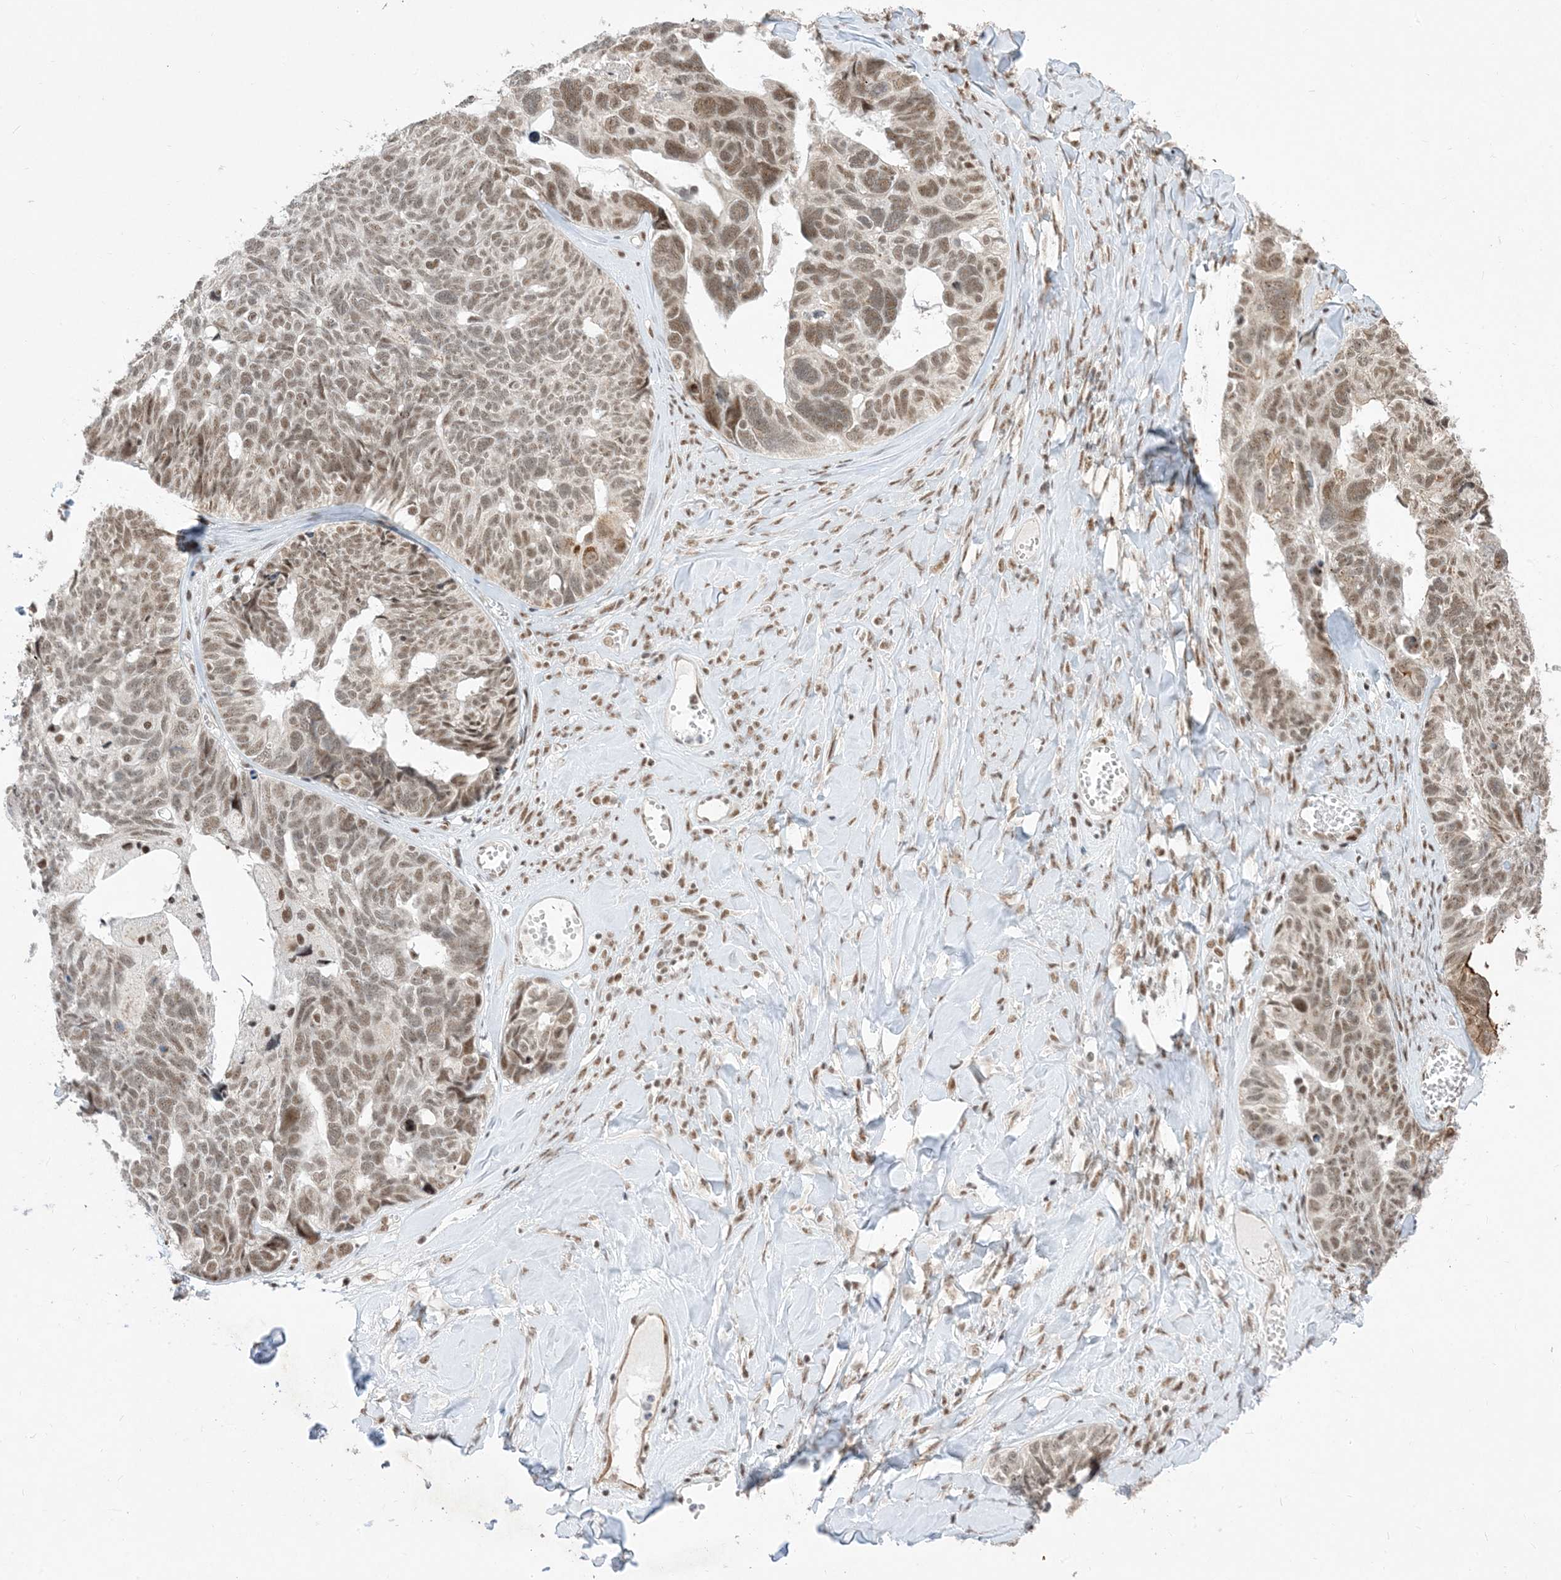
{"staining": {"intensity": "moderate", "quantity": ">75%", "location": "nuclear"}, "tissue": "ovarian cancer", "cell_type": "Tumor cells", "image_type": "cancer", "snomed": [{"axis": "morphology", "description": "Cystadenocarcinoma, serous, NOS"}, {"axis": "topography", "description": "Ovary"}], "caption": "Human serous cystadenocarcinoma (ovarian) stained for a protein (brown) demonstrates moderate nuclear positive expression in approximately >75% of tumor cells.", "gene": "SF3A3", "patient": {"sex": "female", "age": 79}}